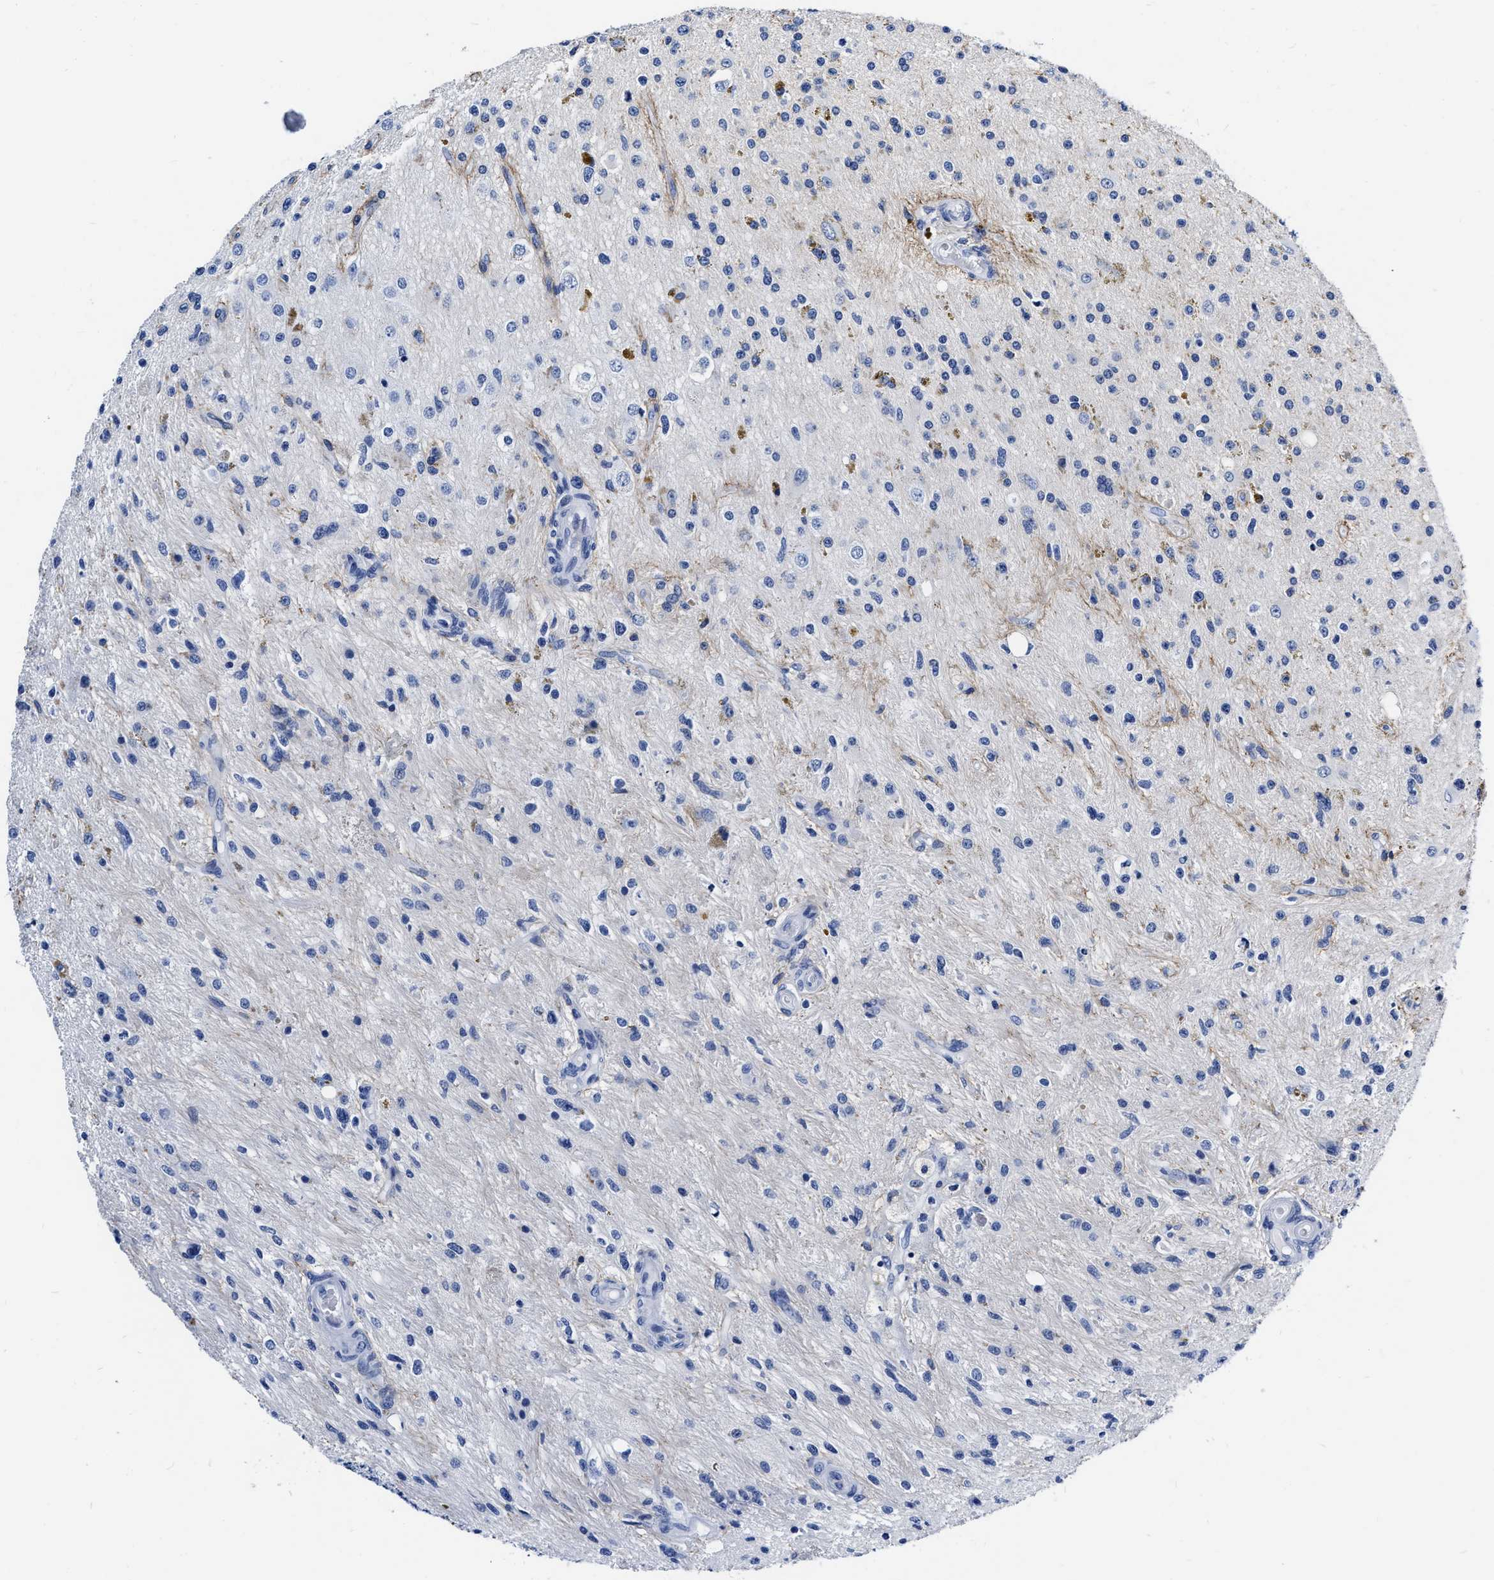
{"staining": {"intensity": "negative", "quantity": "none", "location": "none"}, "tissue": "glioma", "cell_type": "Tumor cells", "image_type": "cancer", "snomed": [{"axis": "morphology", "description": "Glioma, malignant, High grade"}, {"axis": "topography", "description": "Brain"}], "caption": "This is an IHC photomicrograph of human malignant glioma (high-grade). There is no expression in tumor cells.", "gene": "CER1", "patient": {"sex": "male", "age": 33}}